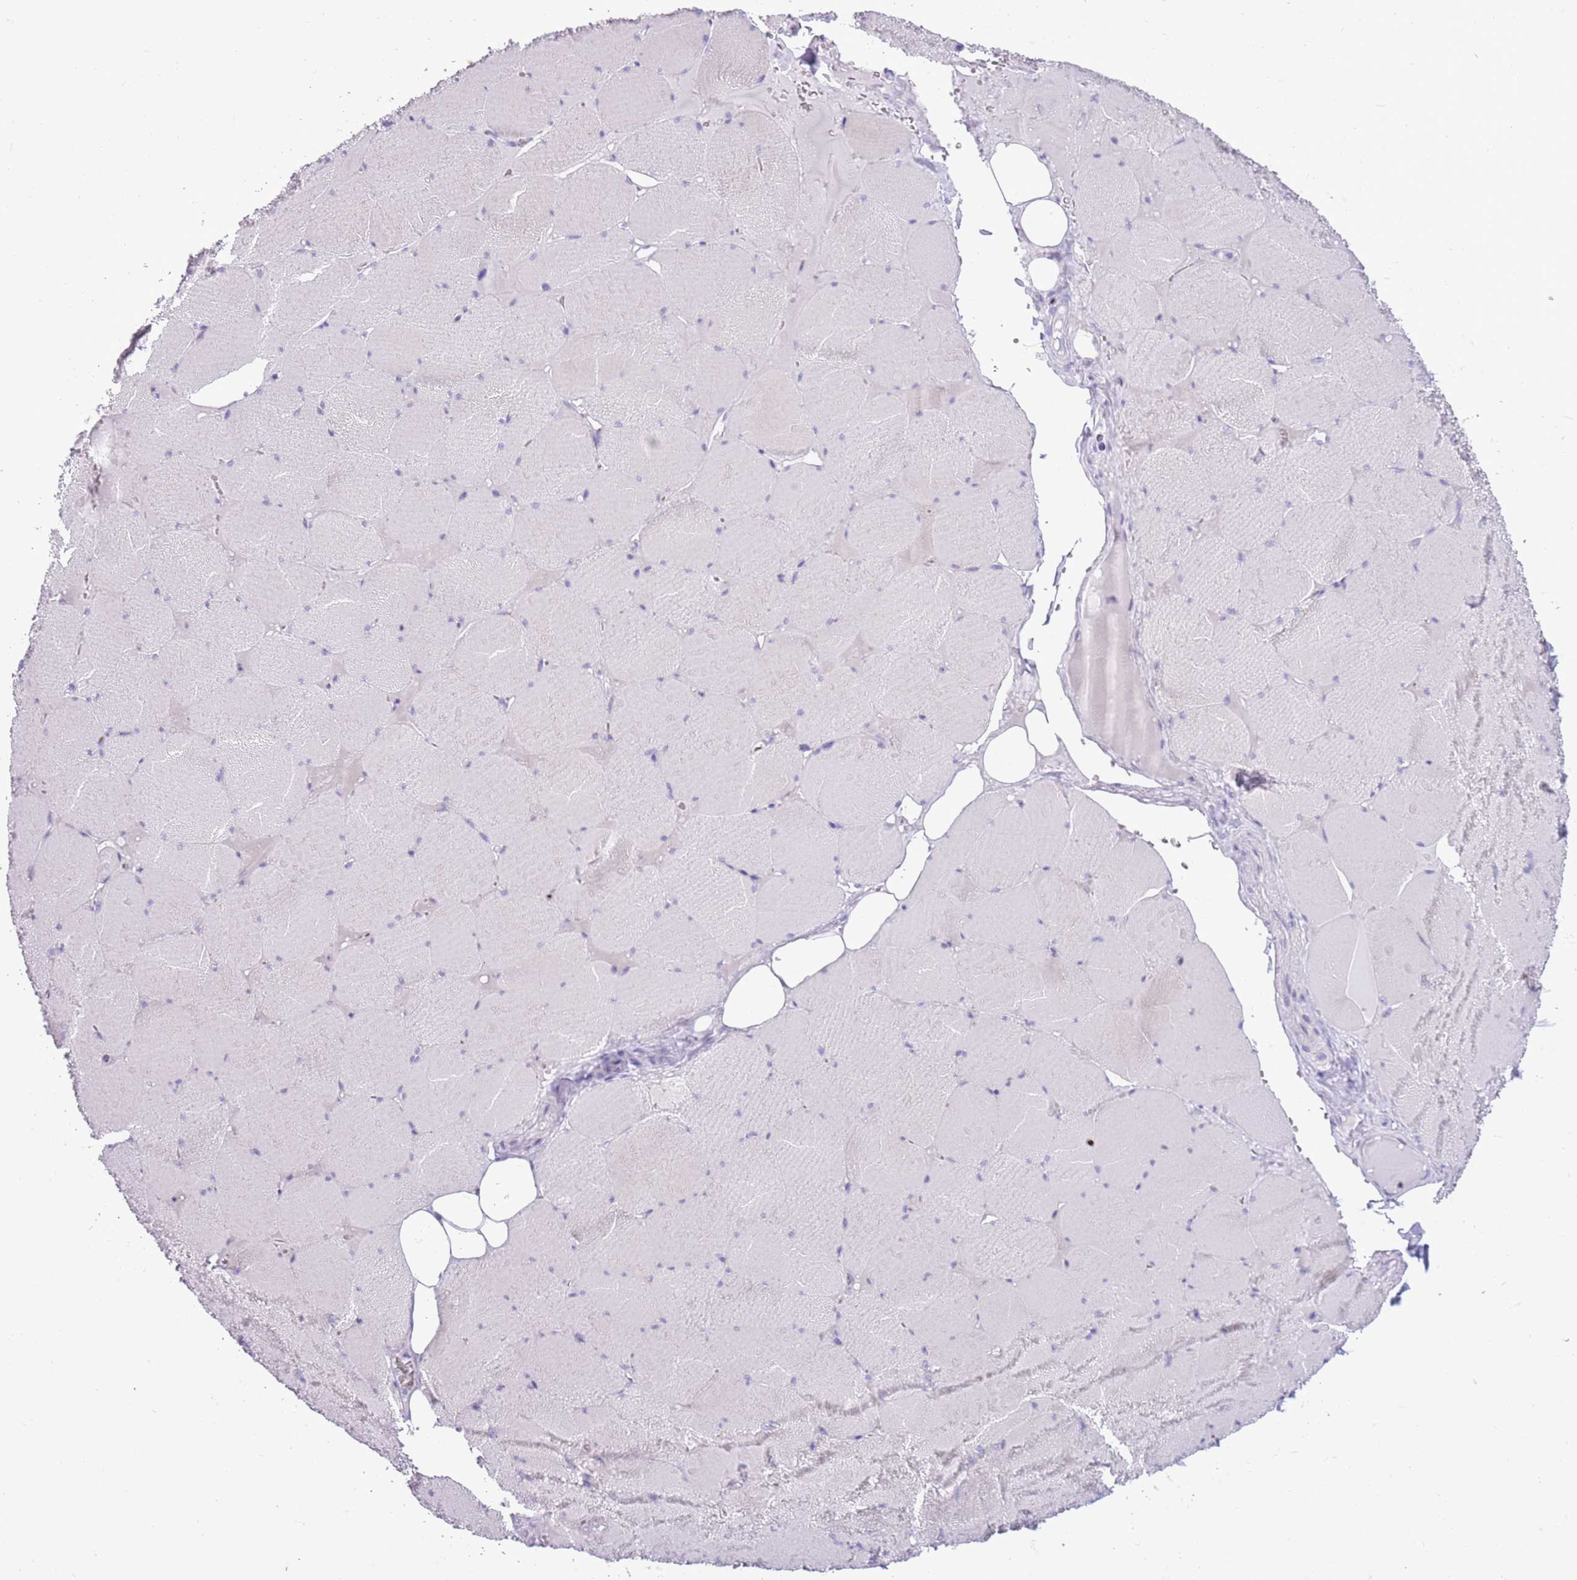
{"staining": {"intensity": "negative", "quantity": "none", "location": "none"}, "tissue": "skeletal muscle", "cell_type": "Myocytes", "image_type": "normal", "snomed": [{"axis": "morphology", "description": "Normal tissue, NOS"}, {"axis": "topography", "description": "Skeletal muscle"}, {"axis": "topography", "description": "Head-Neck"}], "caption": "Myocytes are negative for protein expression in normal human skeletal muscle. (DAB (3,3'-diaminobenzidine) immunohistochemistry with hematoxylin counter stain).", "gene": "BCL11B", "patient": {"sex": "male", "age": 66}}